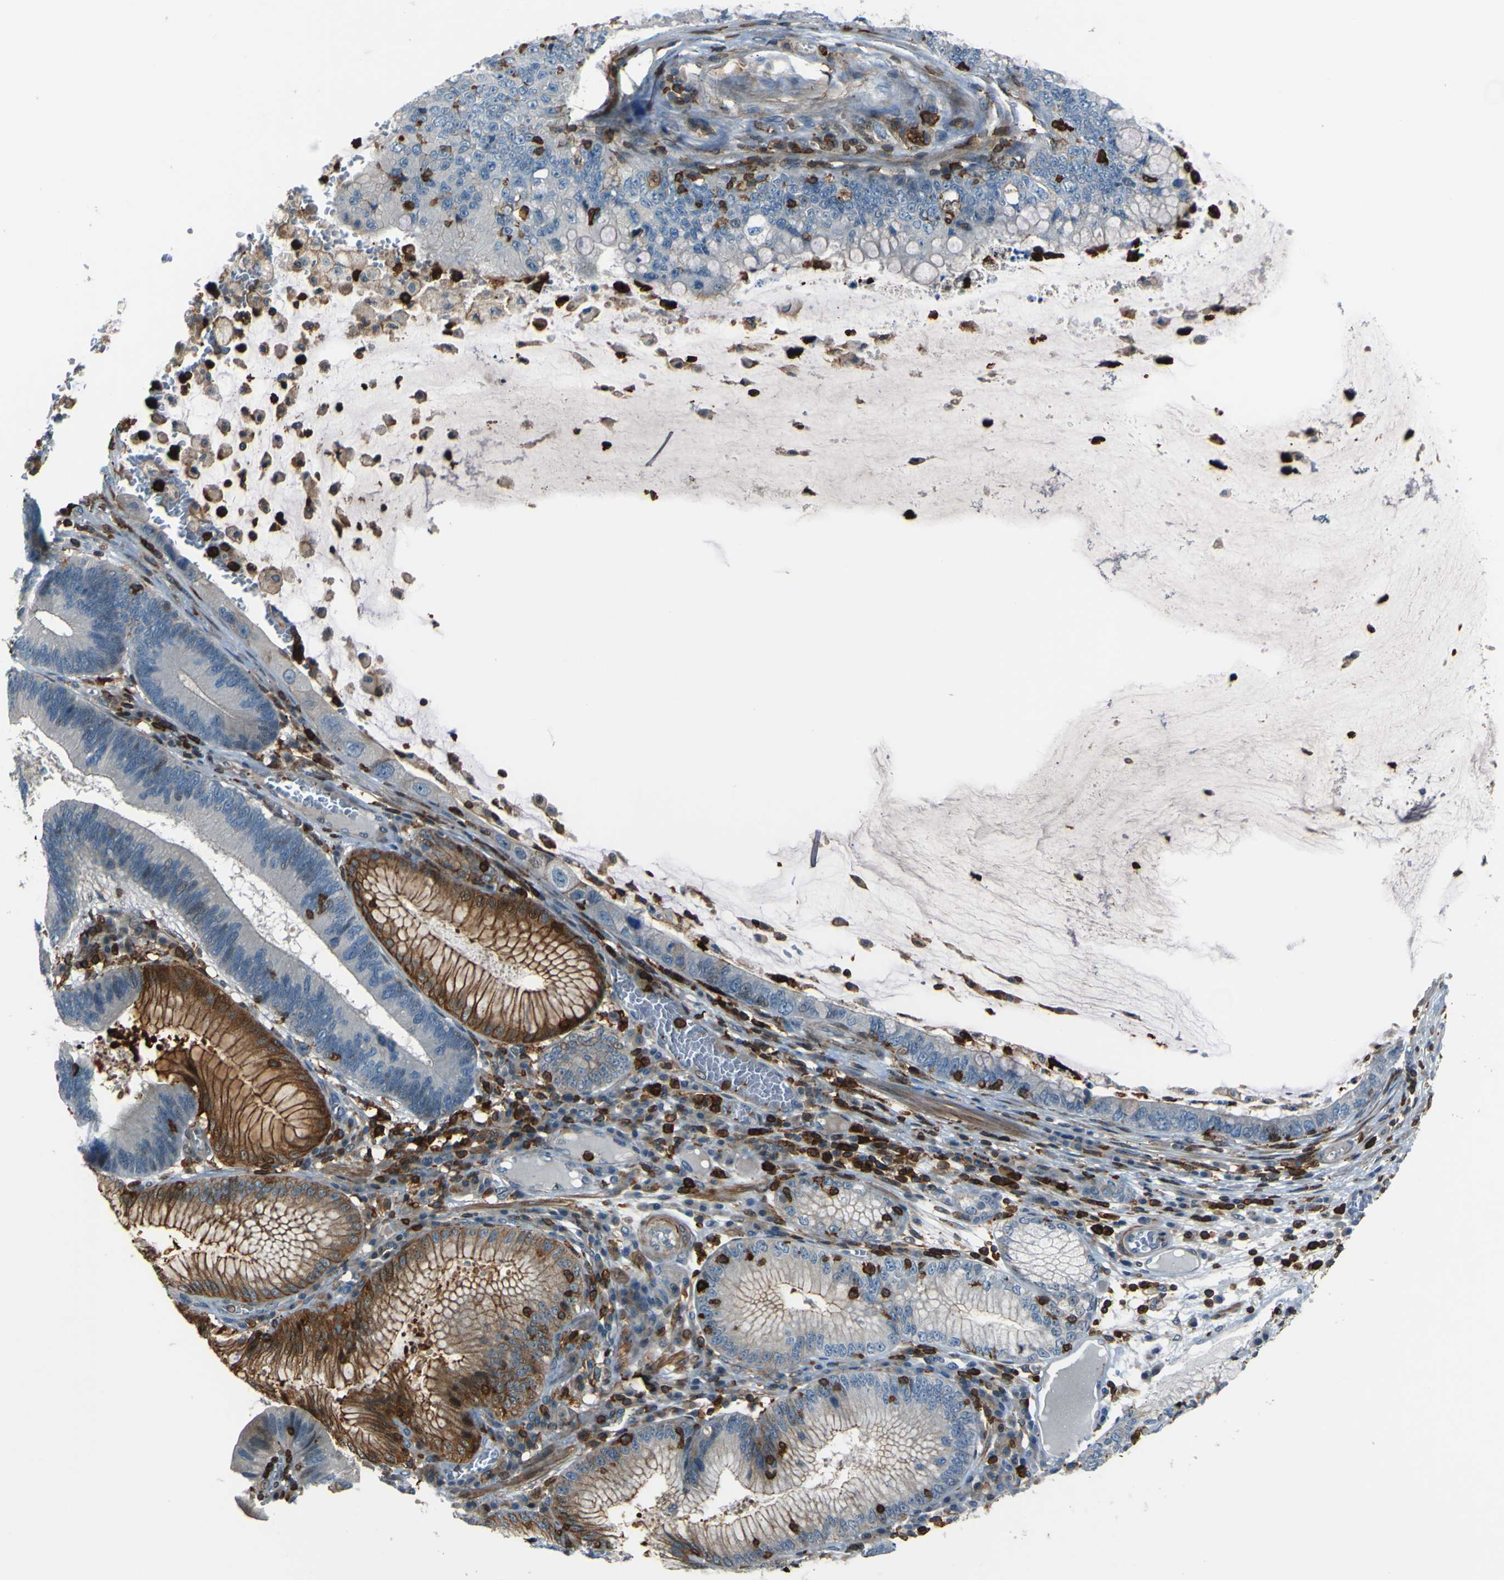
{"staining": {"intensity": "moderate", "quantity": "25%-75%", "location": "cytoplasmic/membranous"}, "tissue": "stomach cancer", "cell_type": "Tumor cells", "image_type": "cancer", "snomed": [{"axis": "morphology", "description": "Adenocarcinoma, NOS"}, {"axis": "topography", "description": "Stomach"}], "caption": "The immunohistochemical stain shows moderate cytoplasmic/membranous staining in tumor cells of stomach cancer tissue. The protein is stained brown, and the nuclei are stained in blue (DAB (3,3'-diaminobenzidine) IHC with brightfield microscopy, high magnification).", "gene": "PCDHB5", "patient": {"sex": "male", "age": 59}}